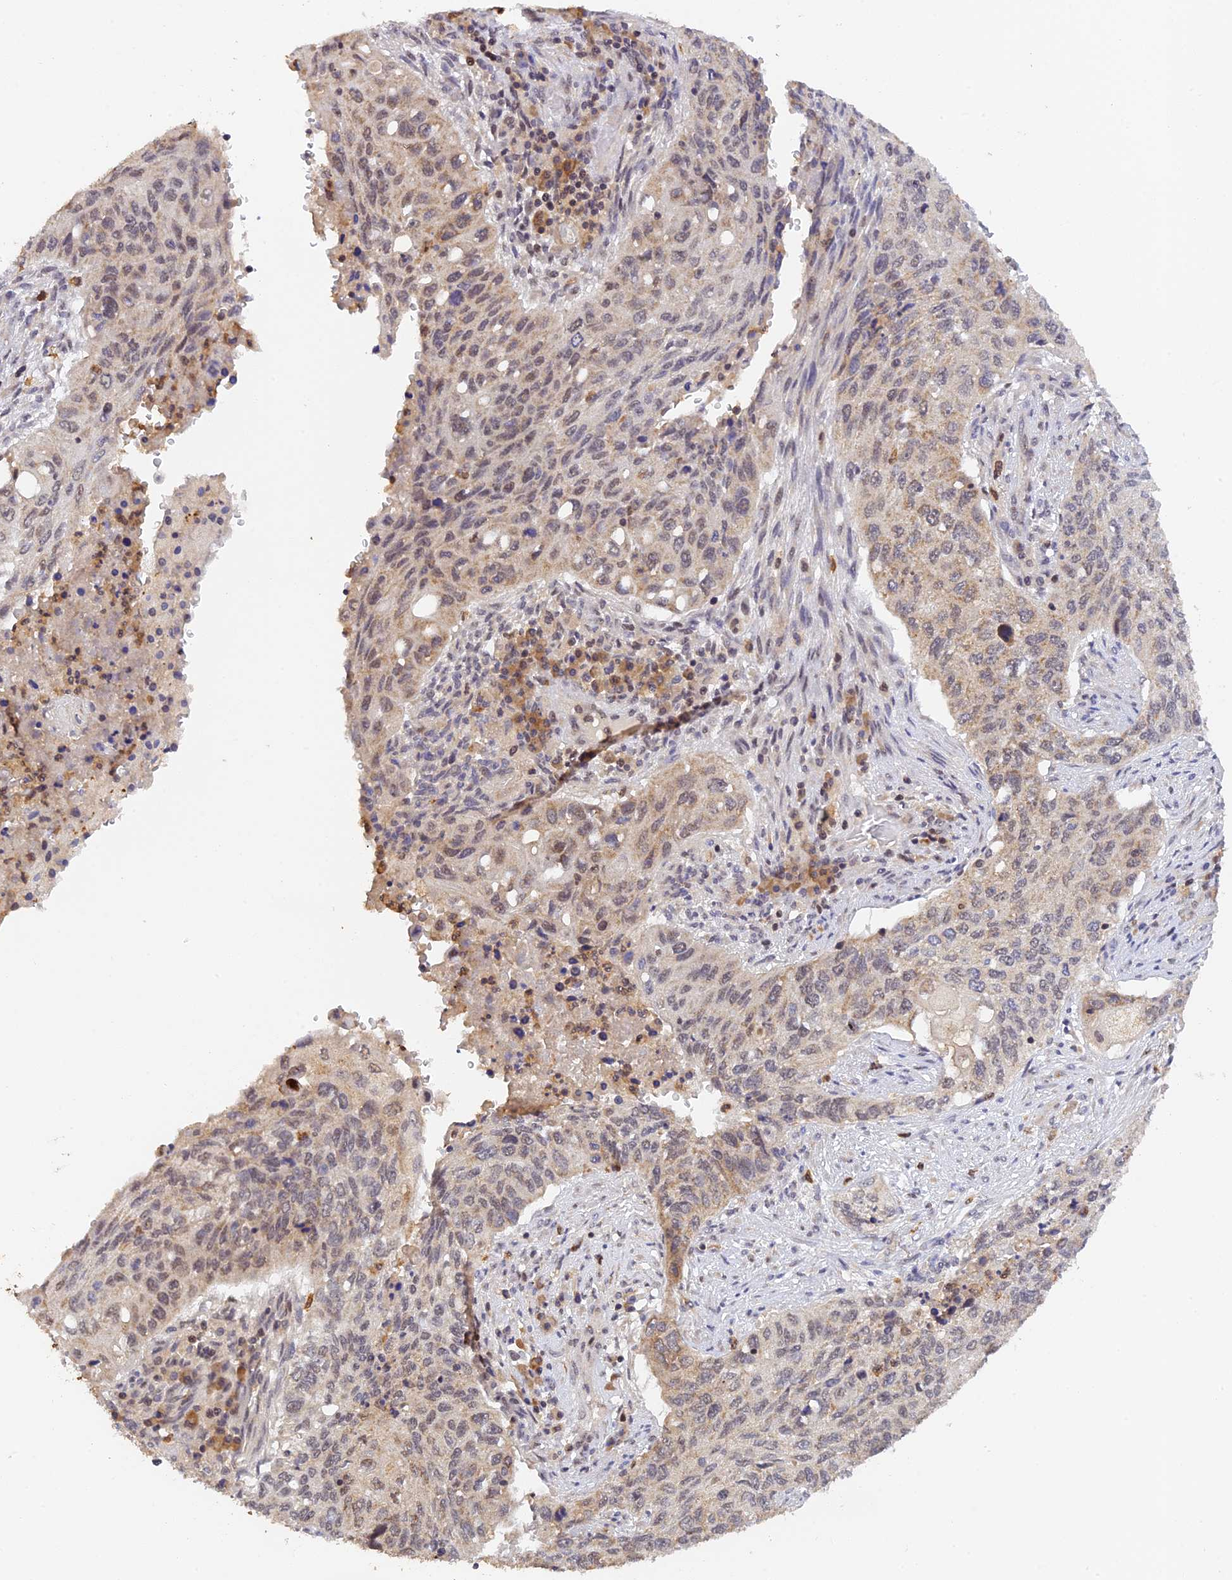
{"staining": {"intensity": "weak", "quantity": "25%-75%", "location": "nuclear"}, "tissue": "lung cancer", "cell_type": "Tumor cells", "image_type": "cancer", "snomed": [{"axis": "morphology", "description": "Squamous cell carcinoma, NOS"}, {"axis": "topography", "description": "Lung"}], "caption": "Approximately 25%-75% of tumor cells in squamous cell carcinoma (lung) display weak nuclear protein expression as visualized by brown immunohistochemical staining.", "gene": "PEX16", "patient": {"sex": "female", "age": 63}}